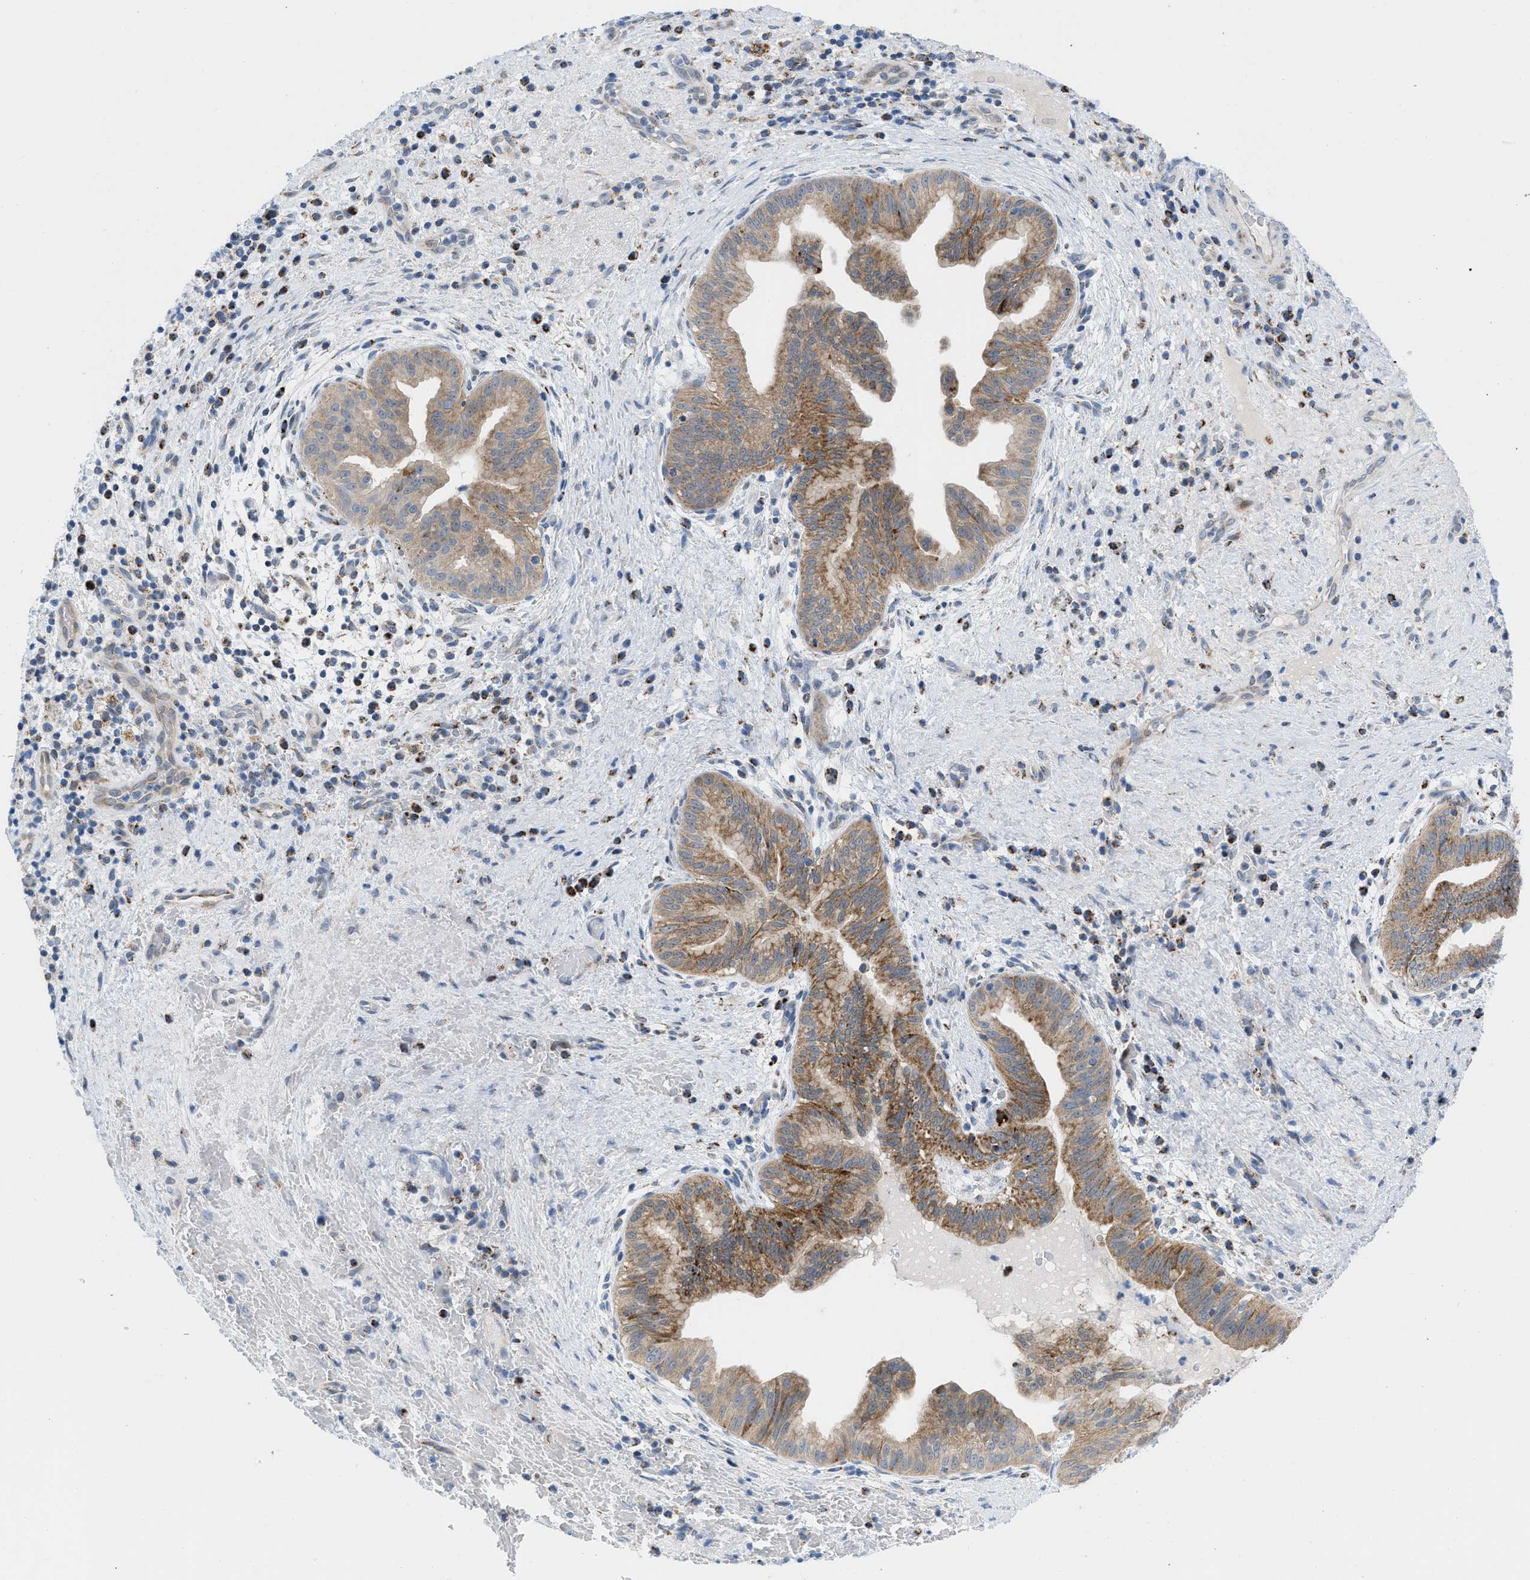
{"staining": {"intensity": "moderate", "quantity": ">75%", "location": "cytoplasmic/membranous"}, "tissue": "liver cancer", "cell_type": "Tumor cells", "image_type": "cancer", "snomed": [{"axis": "morphology", "description": "Cholangiocarcinoma"}, {"axis": "topography", "description": "Liver"}], "caption": "Liver cholangiocarcinoma tissue reveals moderate cytoplasmic/membranous positivity in about >75% of tumor cells, visualized by immunohistochemistry.", "gene": "RBBP9", "patient": {"sex": "female", "age": 38}}